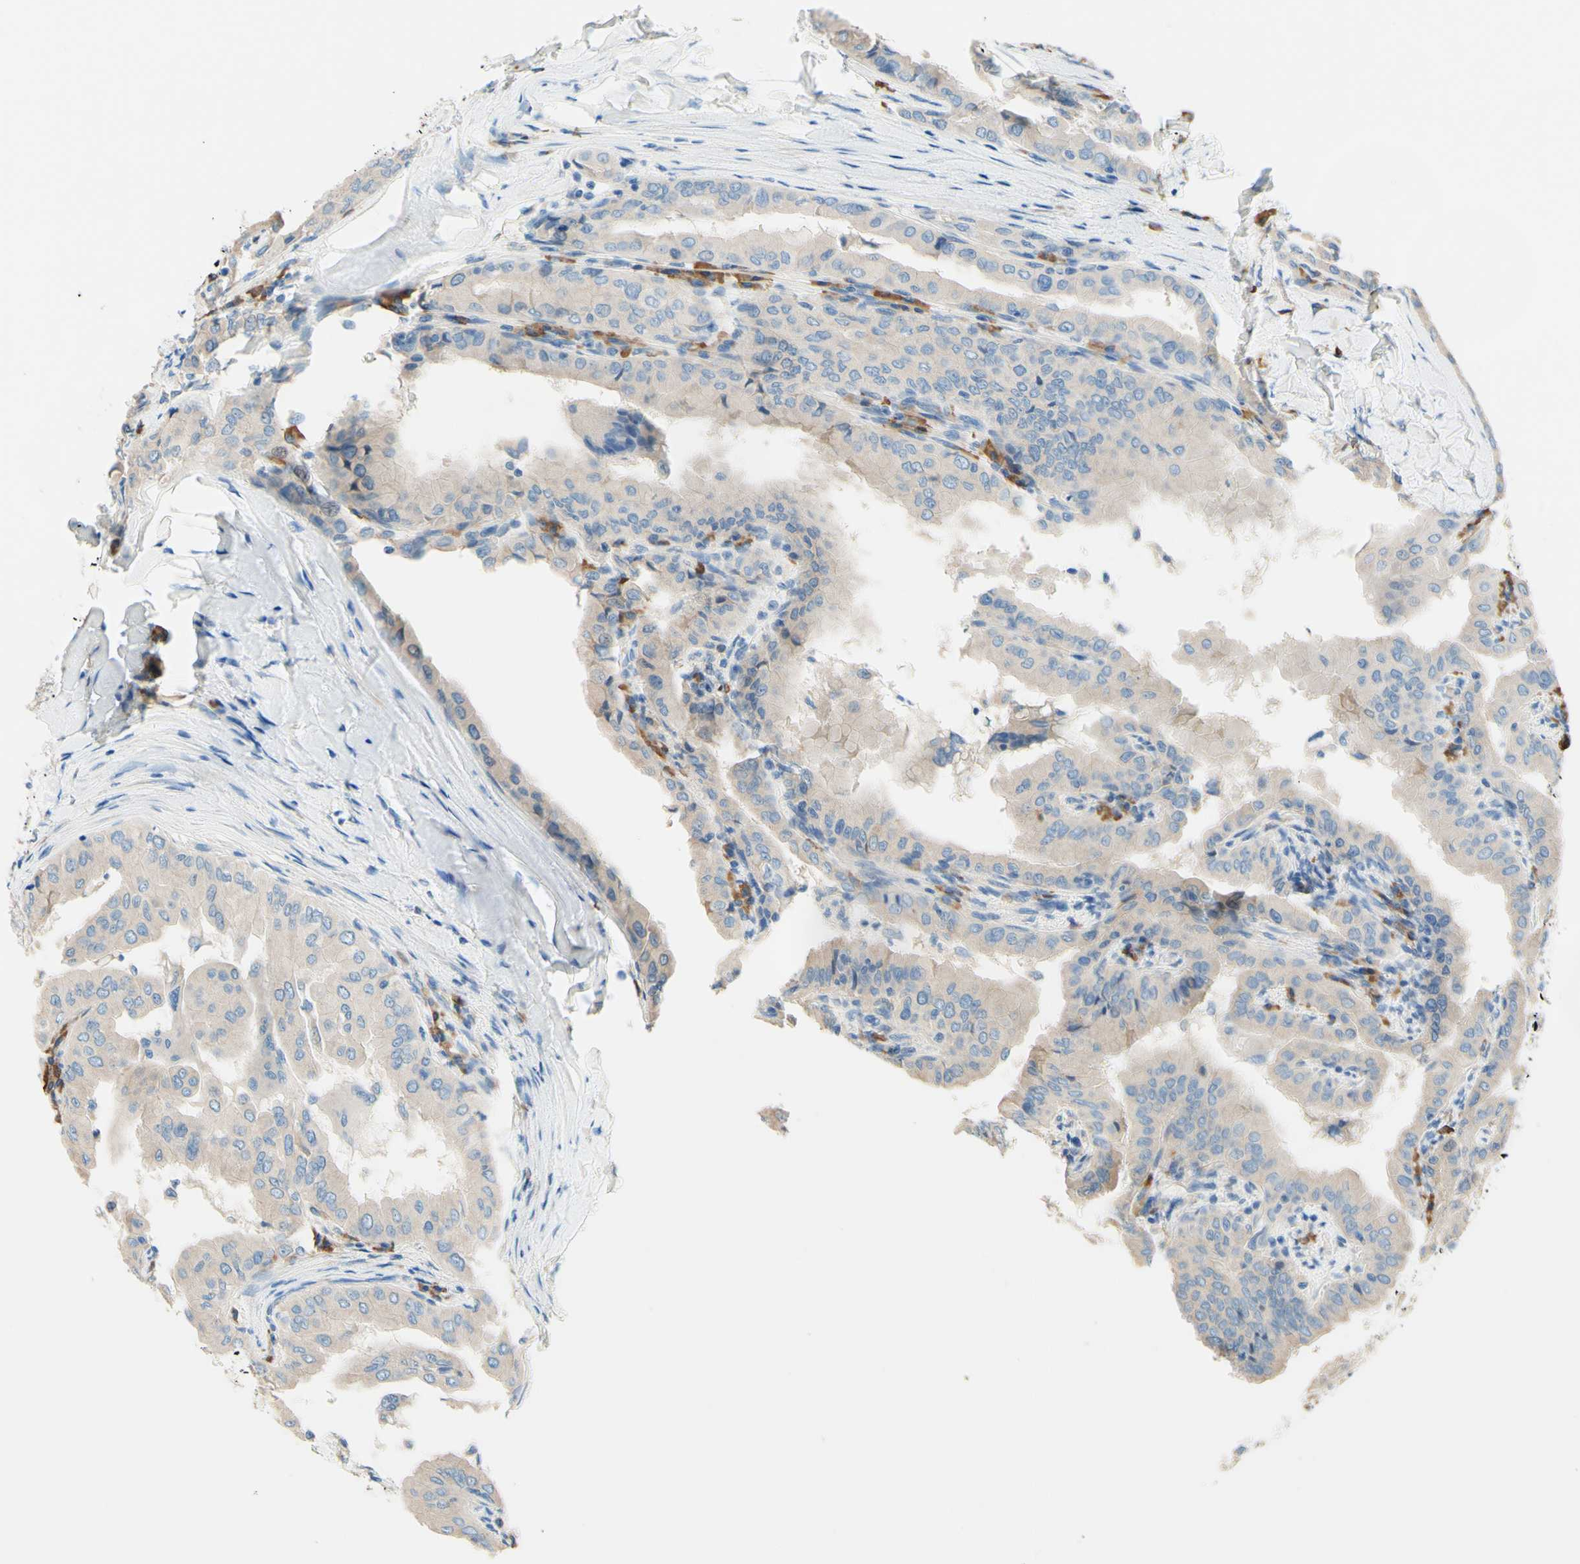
{"staining": {"intensity": "weak", "quantity": ">75%", "location": "cytoplasmic/membranous"}, "tissue": "thyroid cancer", "cell_type": "Tumor cells", "image_type": "cancer", "snomed": [{"axis": "morphology", "description": "Papillary adenocarcinoma, NOS"}, {"axis": "topography", "description": "Thyroid gland"}], "caption": "Immunohistochemistry micrograph of papillary adenocarcinoma (thyroid) stained for a protein (brown), which demonstrates low levels of weak cytoplasmic/membranous staining in approximately >75% of tumor cells.", "gene": "PASD1", "patient": {"sex": "male", "age": 33}}